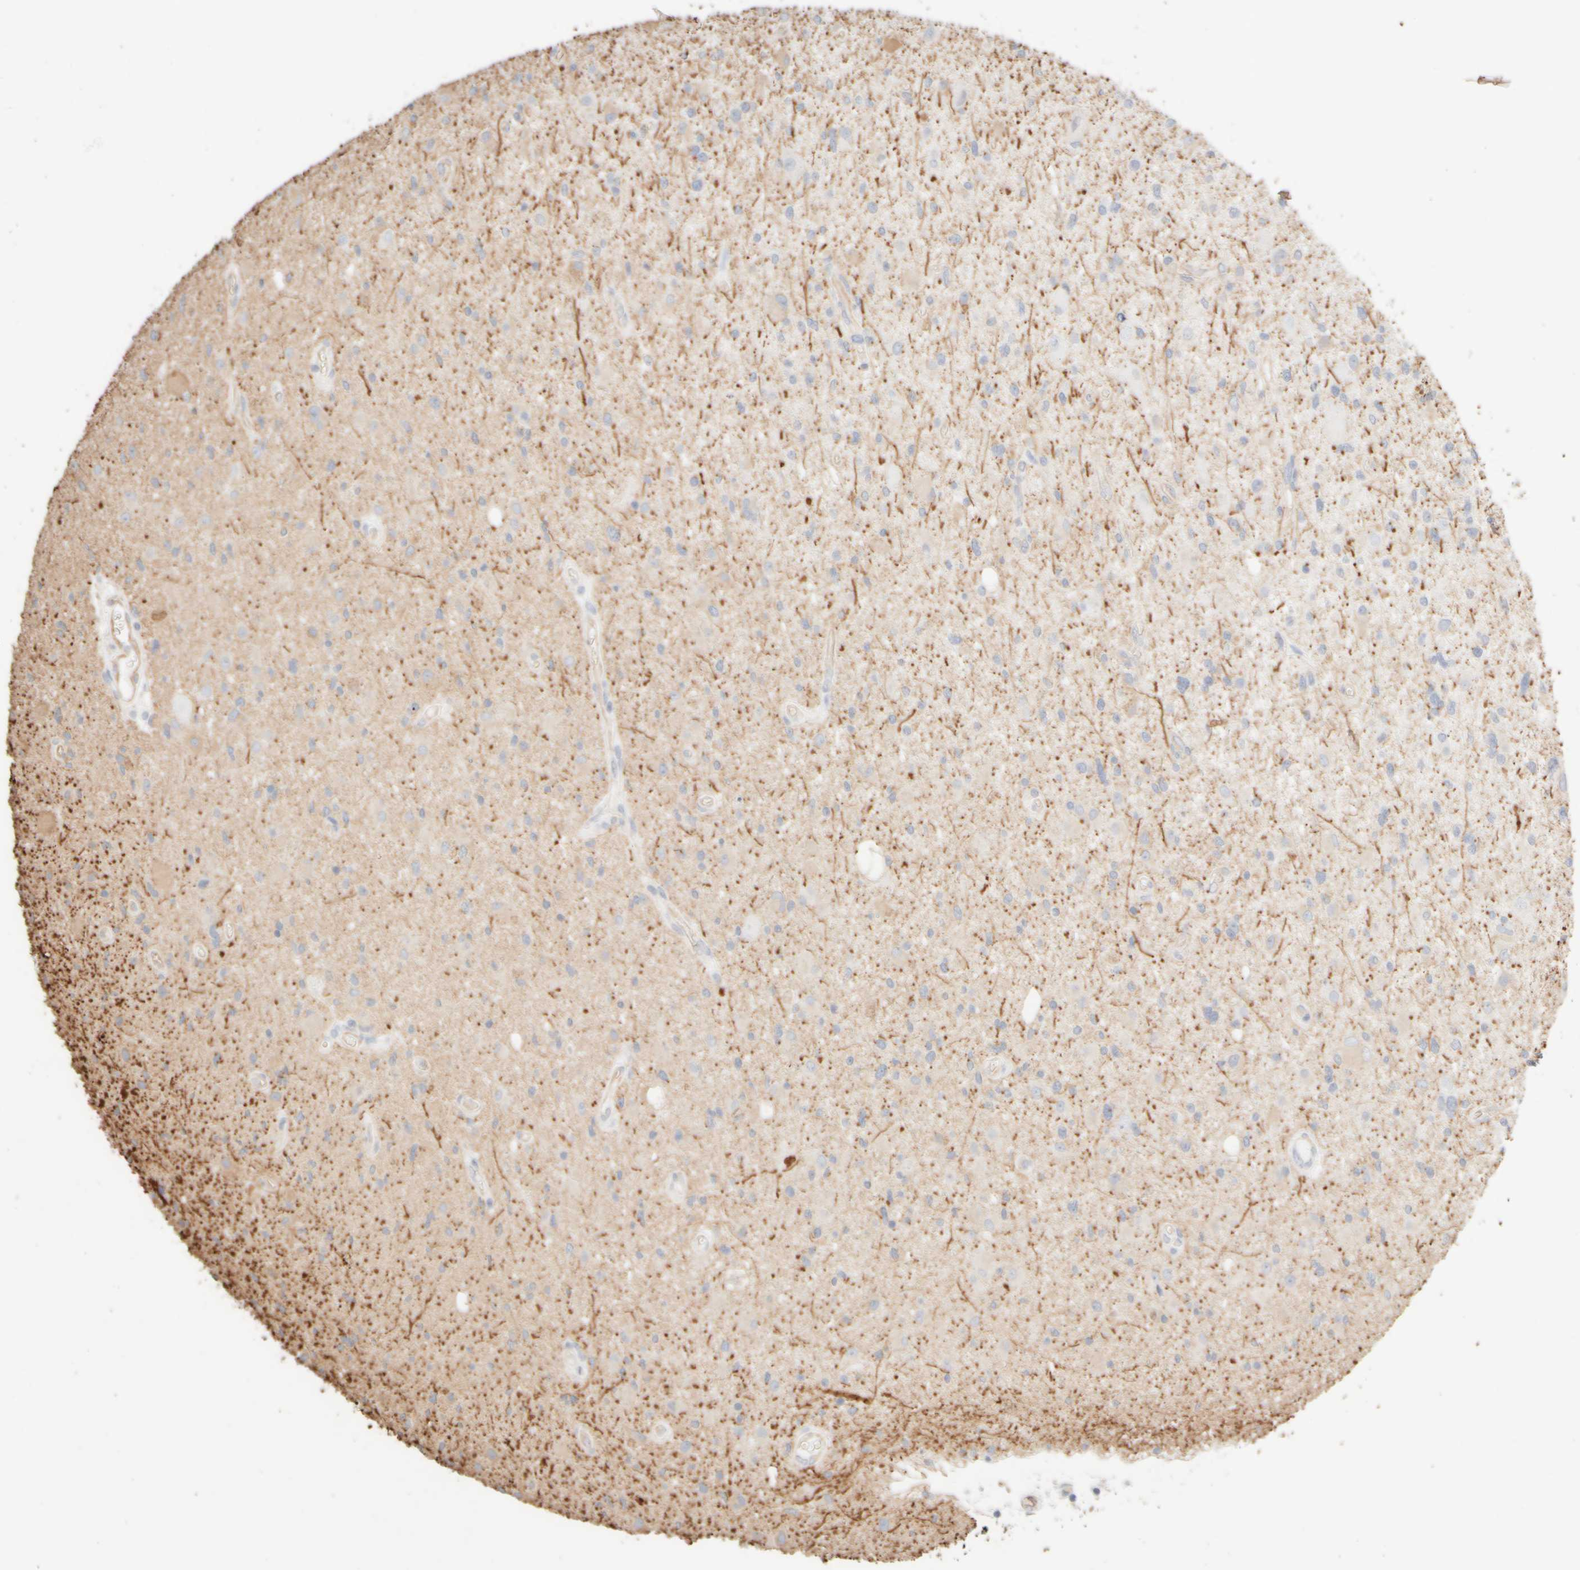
{"staining": {"intensity": "negative", "quantity": "none", "location": "none"}, "tissue": "glioma", "cell_type": "Tumor cells", "image_type": "cancer", "snomed": [{"axis": "morphology", "description": "Glioma, malignant, High grade"}, {"axis": "topography", "description": "Brain"}], "caption": "Immunohistochemistry of human malignant glioma (high-grade) exhibits no staining in tumor cells. The staining was performed using DAB (3,3'-diaminobenzidine) to visualize the protein expression in brown, while the nuclei were stained in blue with hematoxylin (Magnification: 20x).", "gene": "KRT15", "patient": {"sex": "male", "age": 33}}